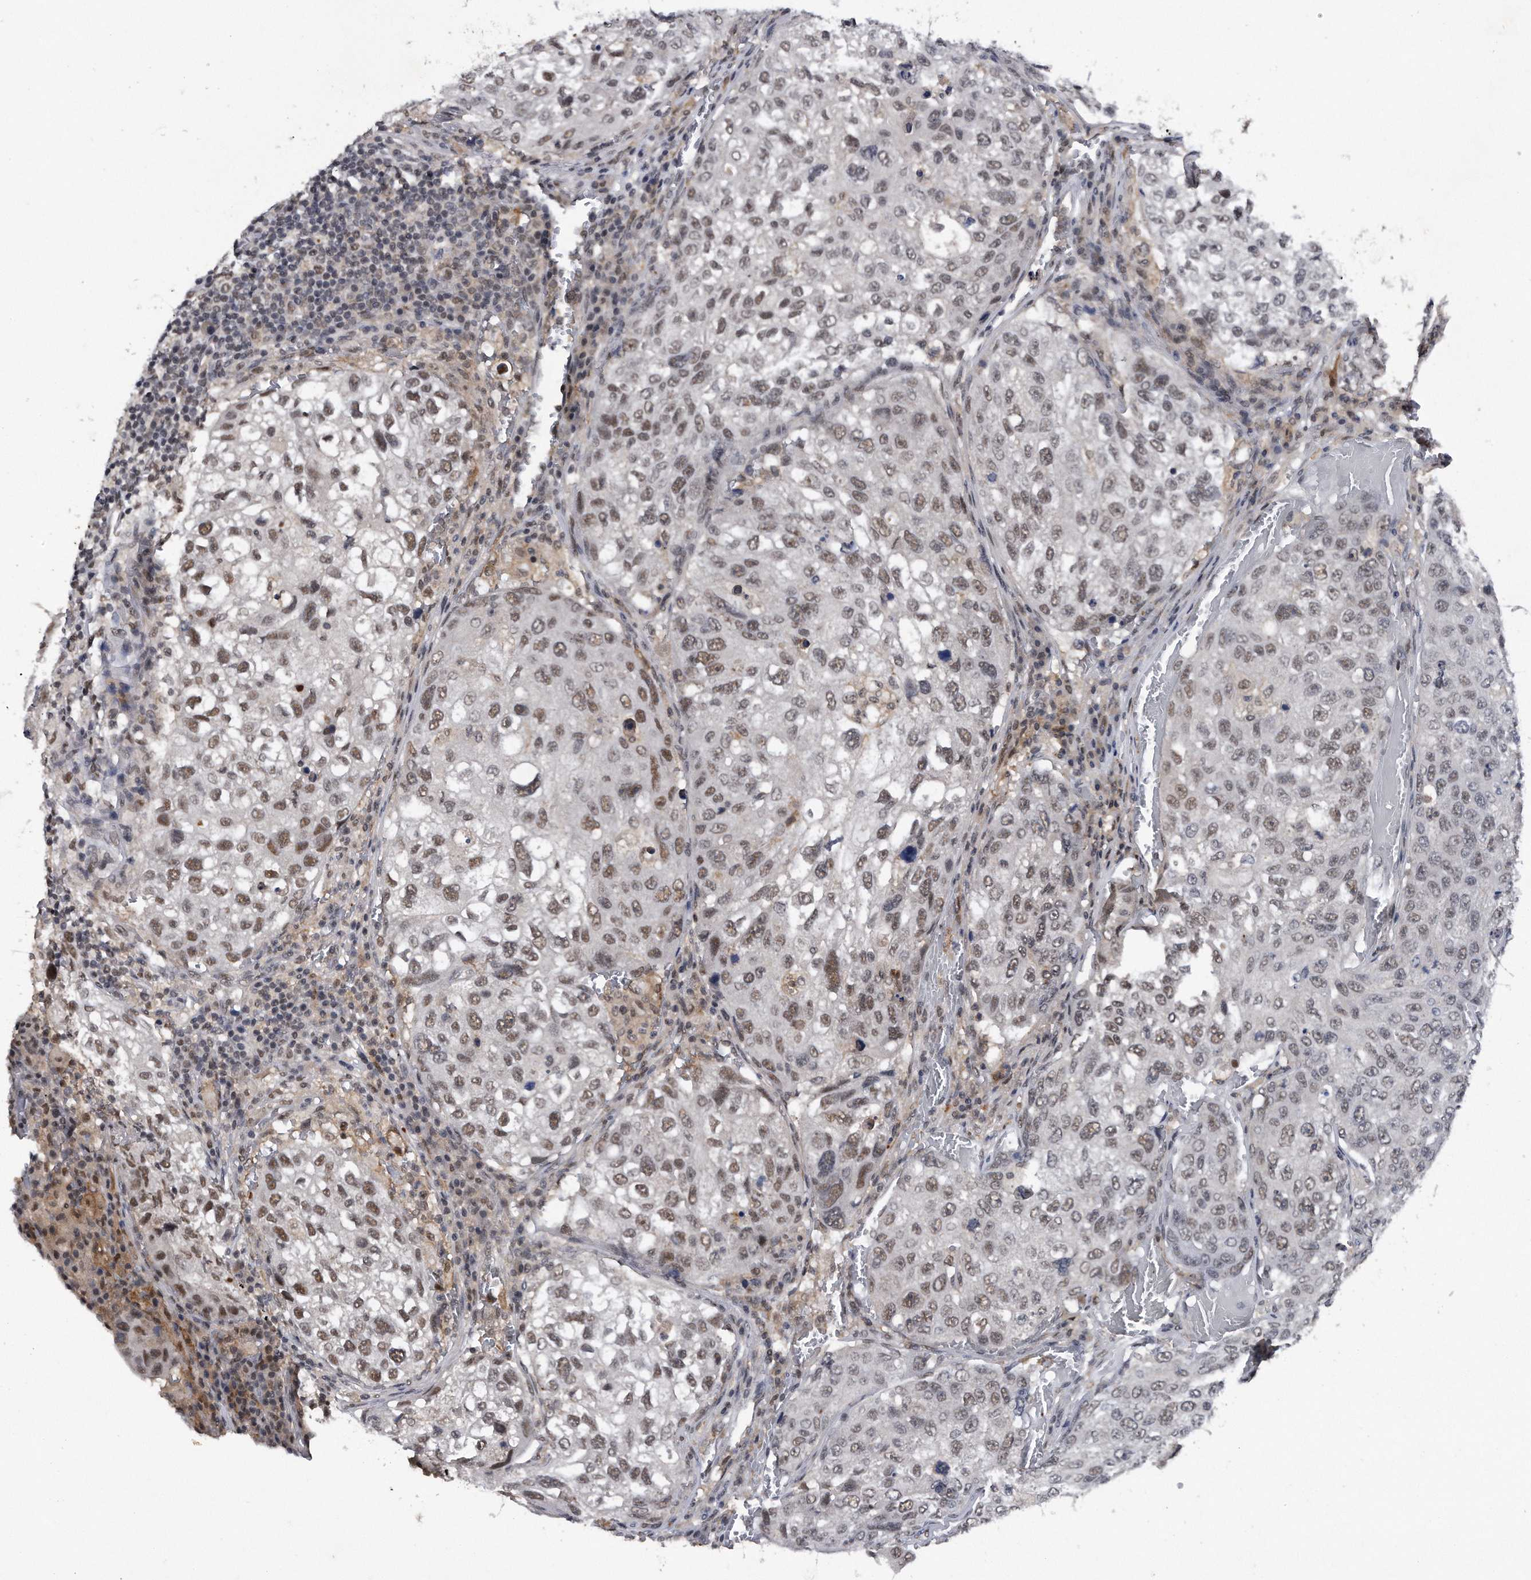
{"staining": {"intensity": "moderate", "quantity": ">75%", "location": "nuclear"}, "tissue": "urothelial cancer", "cell_type": "Tumor cells", "image_type": "cancer", "snomed": [{"axis": "morphology", "description": "Urothelial carcinoma, High grade"}, {"axis": "topography", "description": "Lymph node"}, {"axis": "topography", "description": "Urinary bladder"}], "caption": "Immunohistochemical staining of human urothelial cancer shows medium levels of moderate nuclear staining in about >75% of tumor cells. (brown staining indicates protein expression, while blue staining denotes nuclei).", "gene": "VIRMA", "patient": {"sex": "male", "age": 51}}